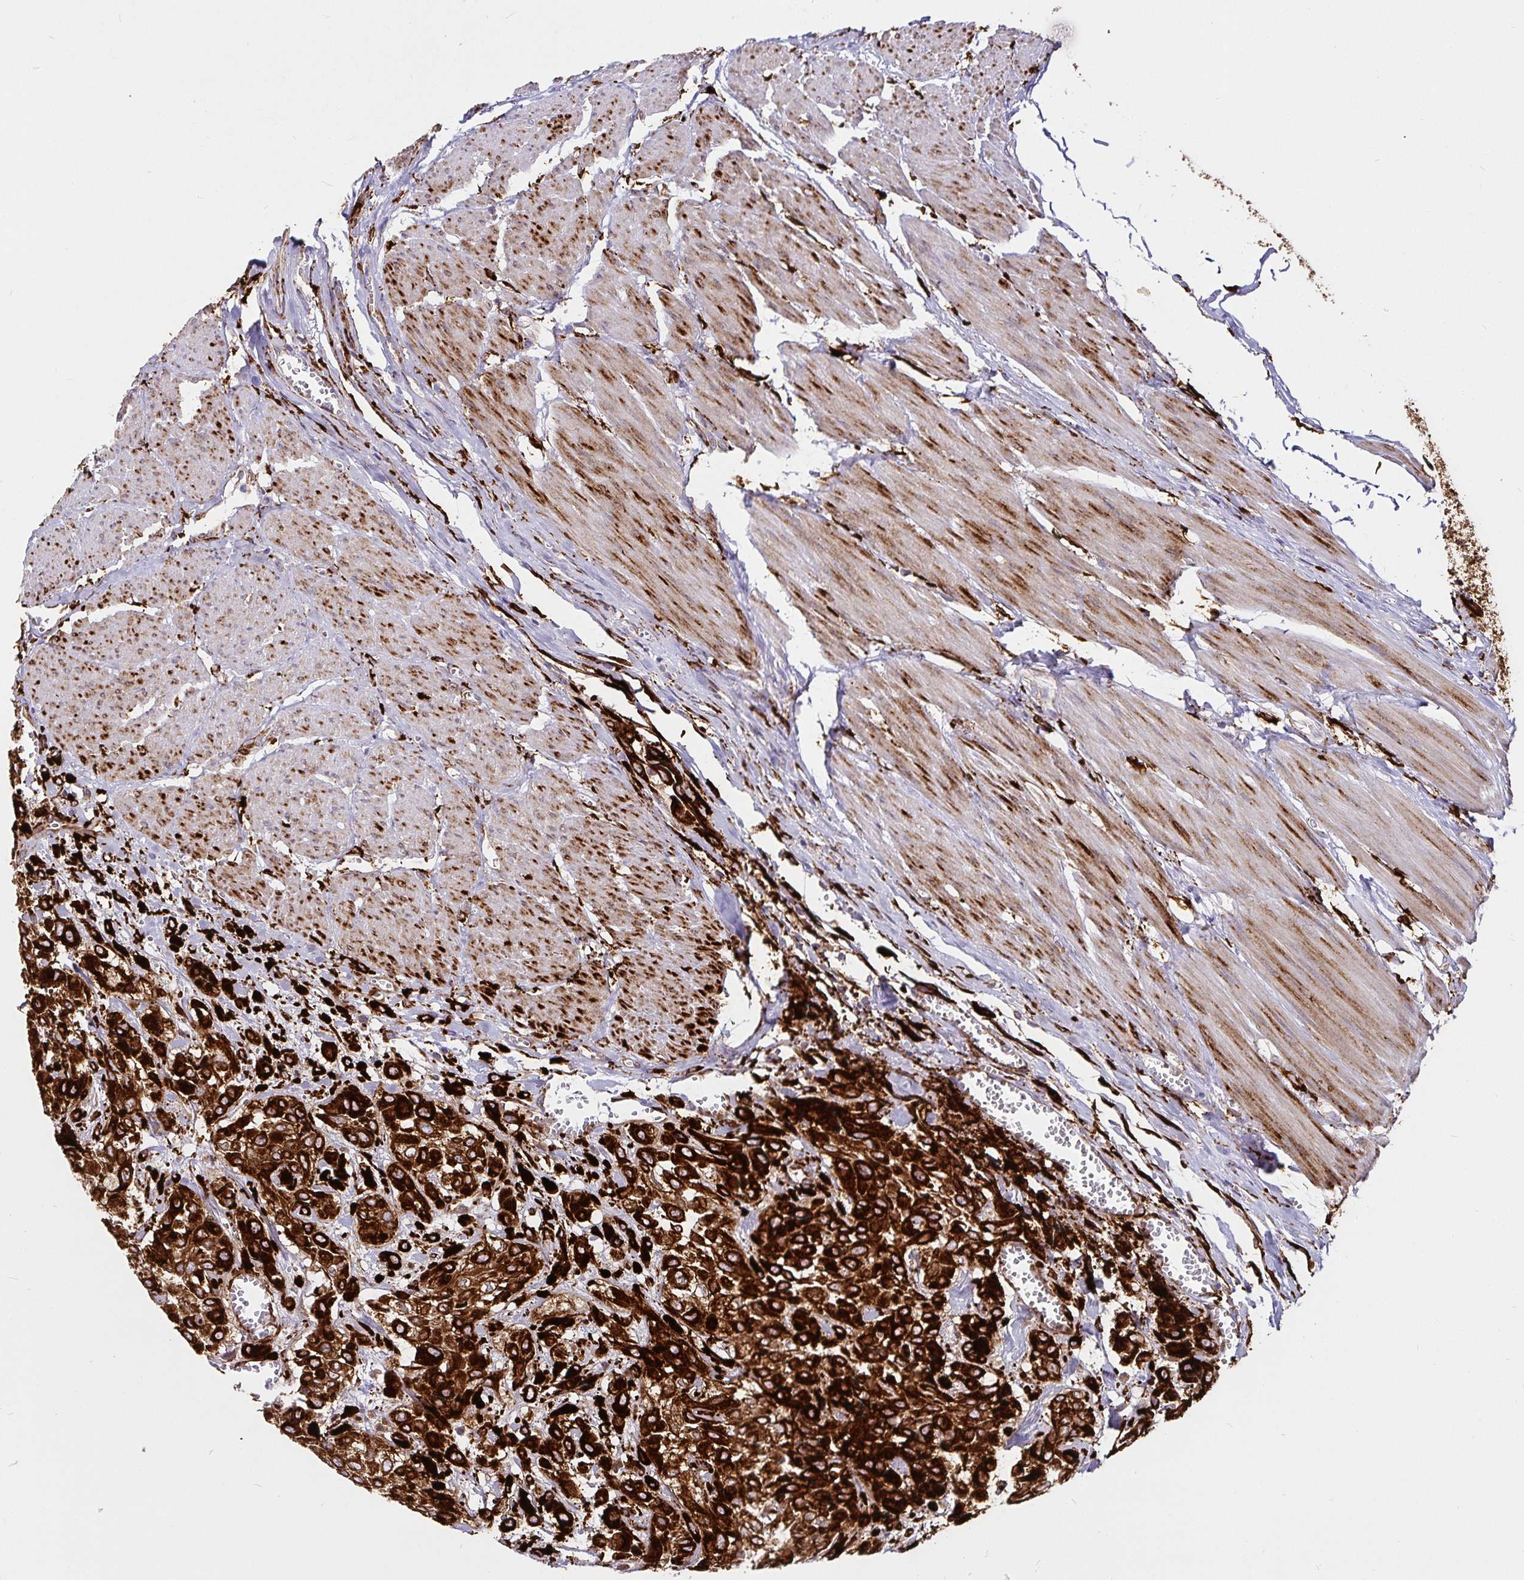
{"staining": {"intensity": "strong", "quantity": ">75%", "location": "cytoplasmic/membranous"}, "tissue": "urothelial cancer", "cell_type": "Tumor cells", "image_type": "cancer", "snomed": [{"axis": "morphology", "description": "Urothelial carcinoma, High grade"}, {"axis": "topography", "description": "Urinary bladder"}], "caption": "Strong cytoplasmic/membranous positivity for a protein is identified in about >75% of tumor cells of urothelial carcinoma (high-grade) using immunohistochemistry.", "gene": "P4HA2", "patient": {"sex": "male", "age": 57}}